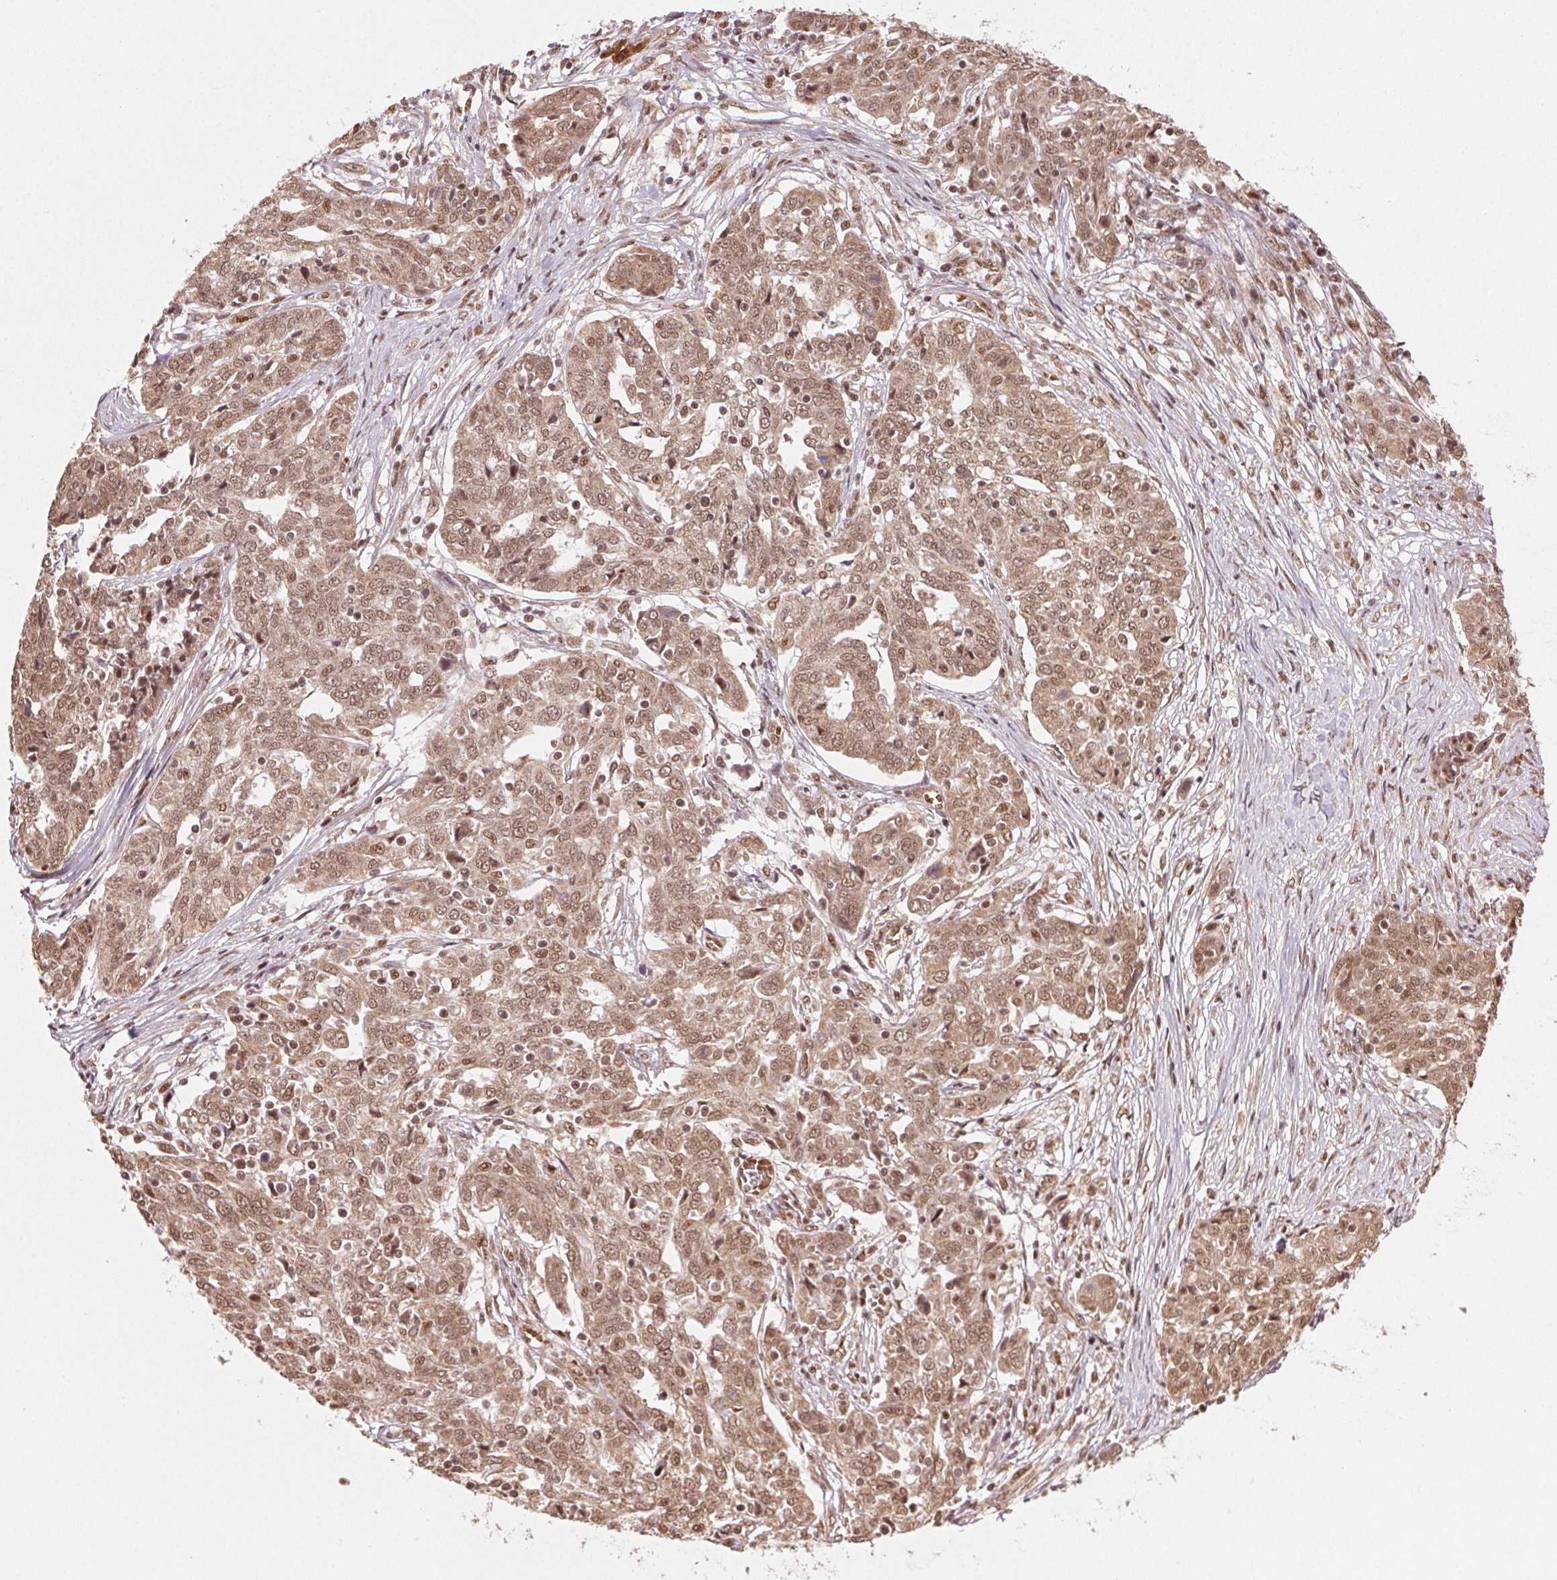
{"staining": {"intensity": "moderate", "quantity": ">75%", "location": "nuclear"}, "tissue": "ovarian cancer", "cell_type": "Tumor cells", "image_type": "cancer", "snomed": [{"axis": "morphology", "description": "Cystadenocarcinoma, serous, NOS"}, {"axis": "topography", "description": "Ovary"}], "caption": "DAB immunohistochemical staining of ovarian serous cystadenocarcinoma demonstrates moderate nuclear protein staining in about >75% of tumor cells. Using DAB (brown) and hematoxylin (blue) stains, captured at high magnification using brightfield microscopy.", "gene": "TREML4", "patient": {"sex": "female", "age": 67}}